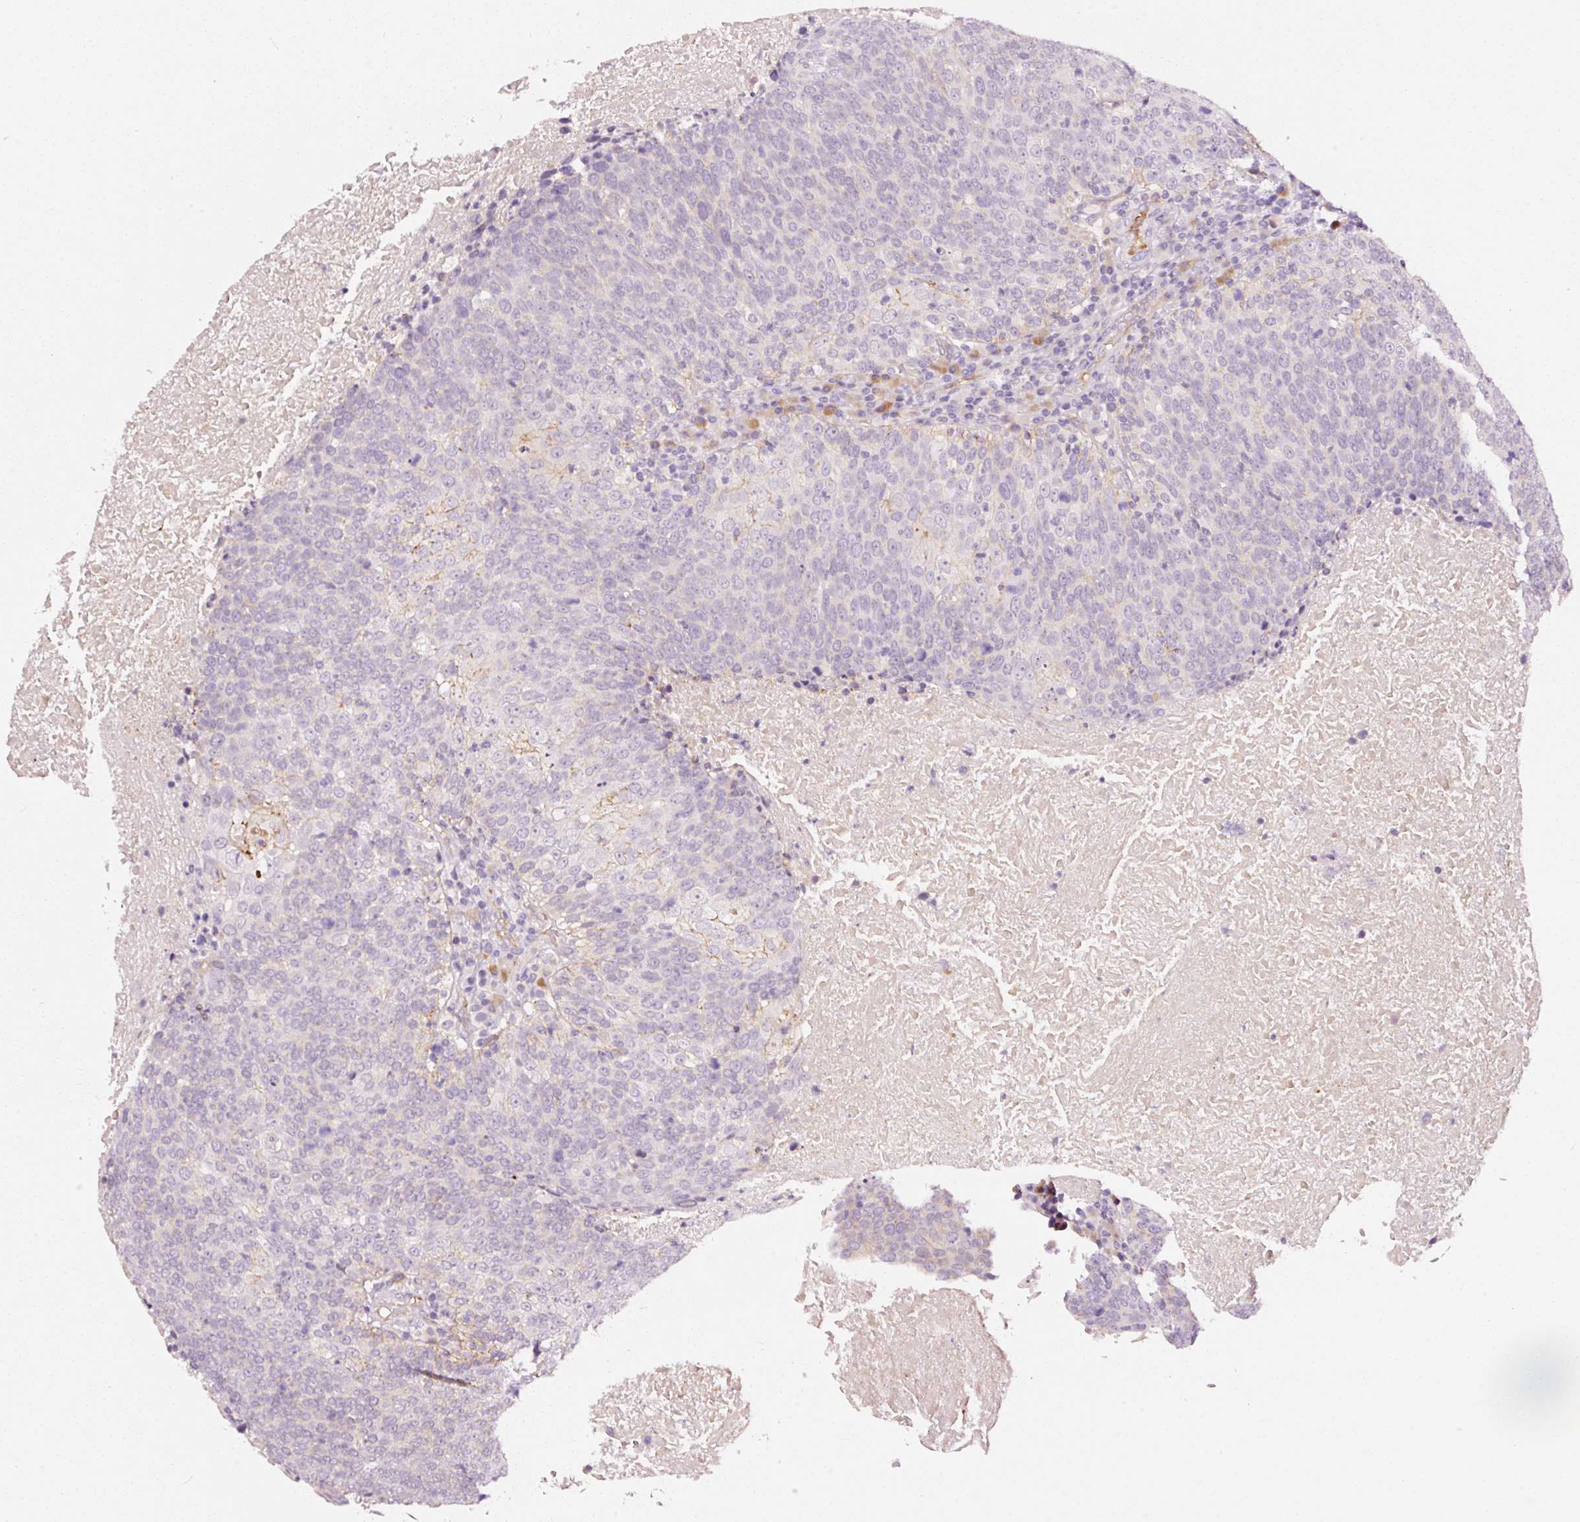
{"staining": {"intensity": "negative", "quantity": "none", "location": "none"}, "tissue": "head and neck cancer", "cell_type": "Tumor cells", "image_type": "cancer", "snomed": [{"axis": "morphology", "description": "Squamous cell carcinoma, NOS"}, {"axis": "morphology", "description": "Squamous cell carcinoma, metastatic, NOS"}, {"axis": "topography", "description": "Lymph node"}, {"axis": "topography", "description": "Head-Neck"}], "caption": "Immunohistochemical staining of human head and neck cancer (metastatic squamous cell carcinoma) demonstrates no significant staining in tumor cells.", "gene": "ABCB4", "patient": {"sex": "male", "age": 62}}